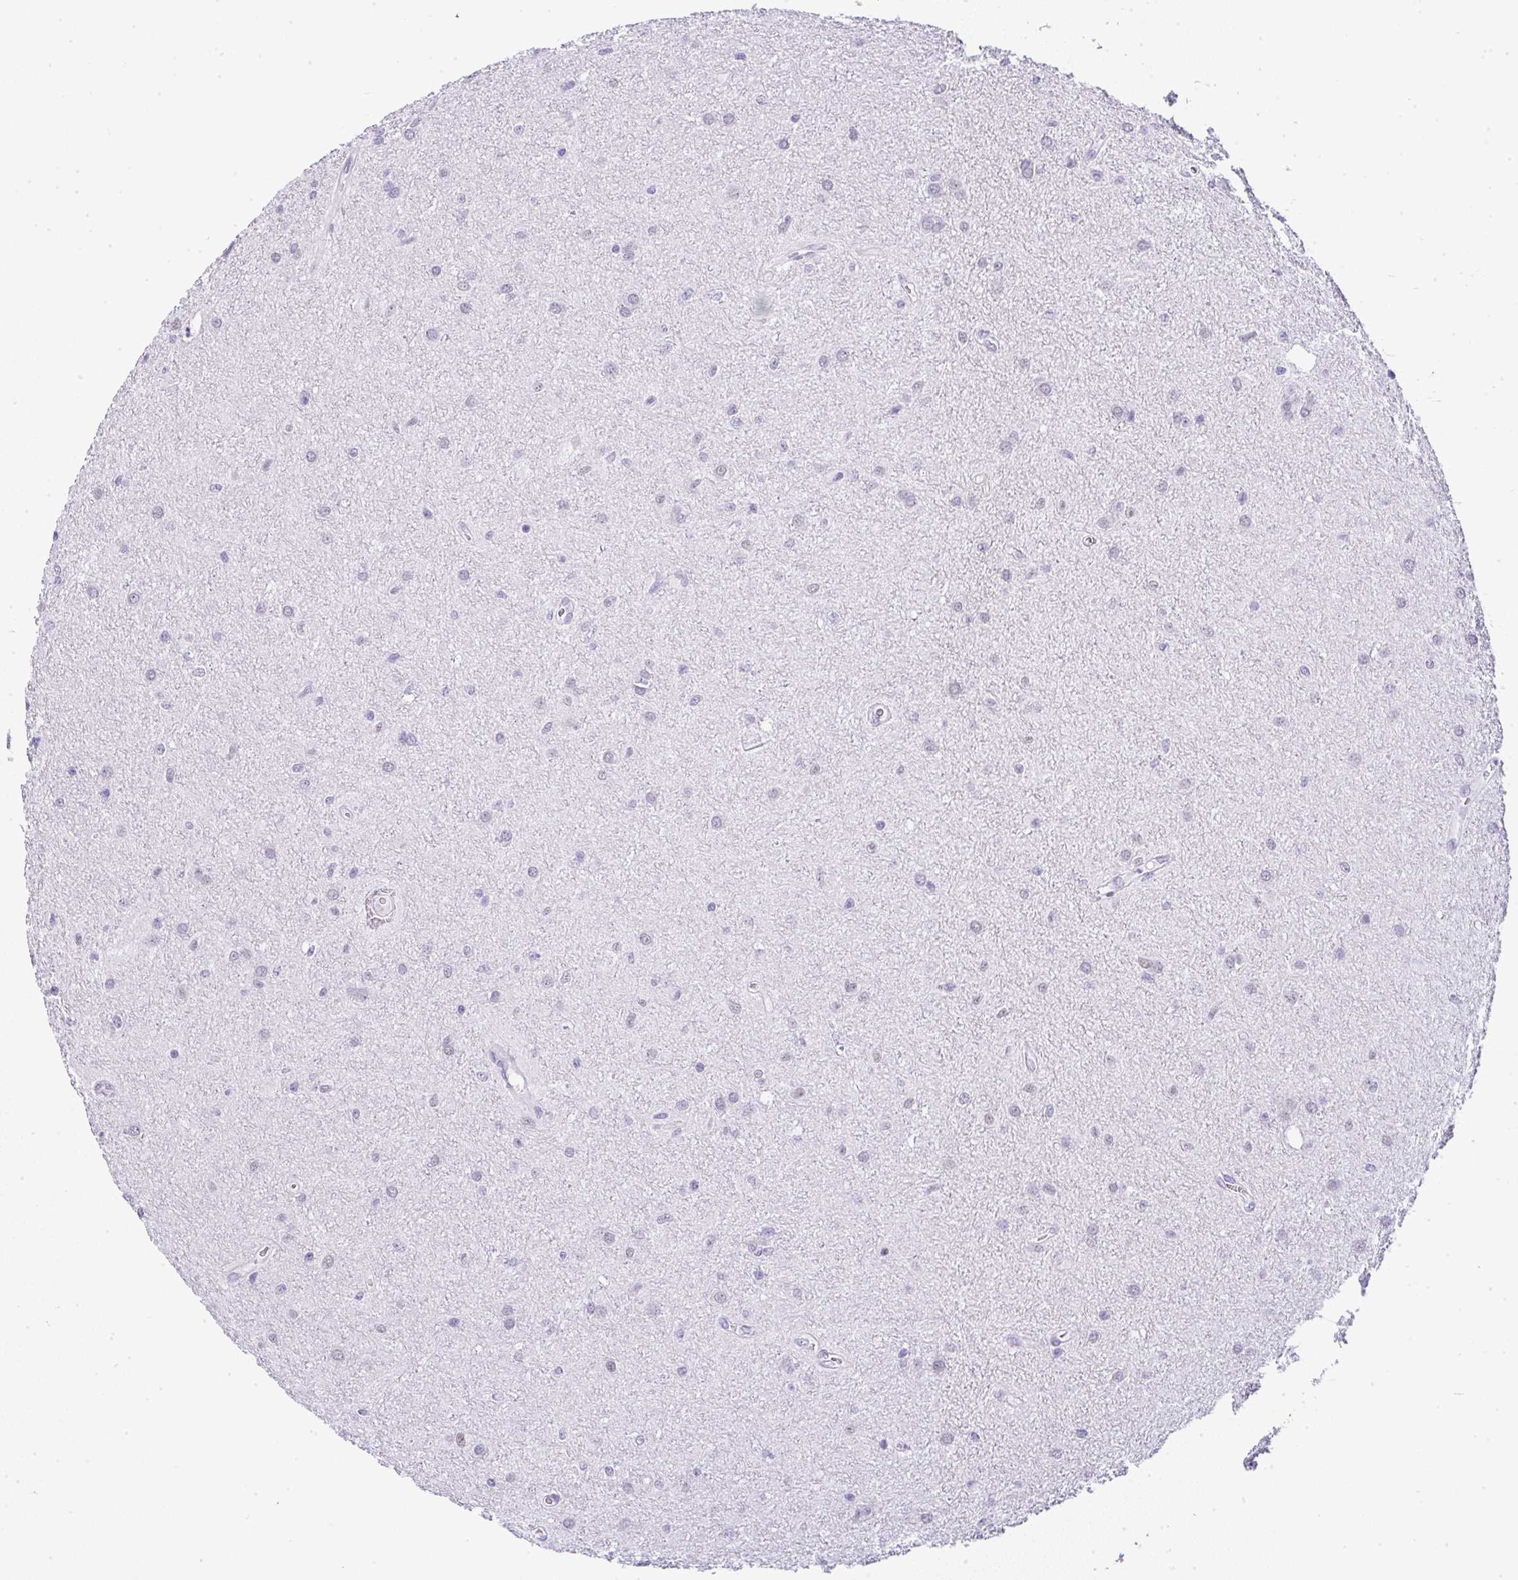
{"staining": {"intensity": "weak", "quantity": "<25%", "location": "nuclear"}, "tissue": "glioma", "cell_type": "Tumor cells", "image_type": "cancer", "snomed": [{"axis": "morphology", "description": "Glioma, malignant, Low grade"}, {"axis": "topography", "description": "Cerebellum"}], "caption": "Immunohistochemistry (IHC) of human glioma shows no positivity in tumor cells.", "gene": "NR1D2", "patient": {"sex": "female", "age": 5}}